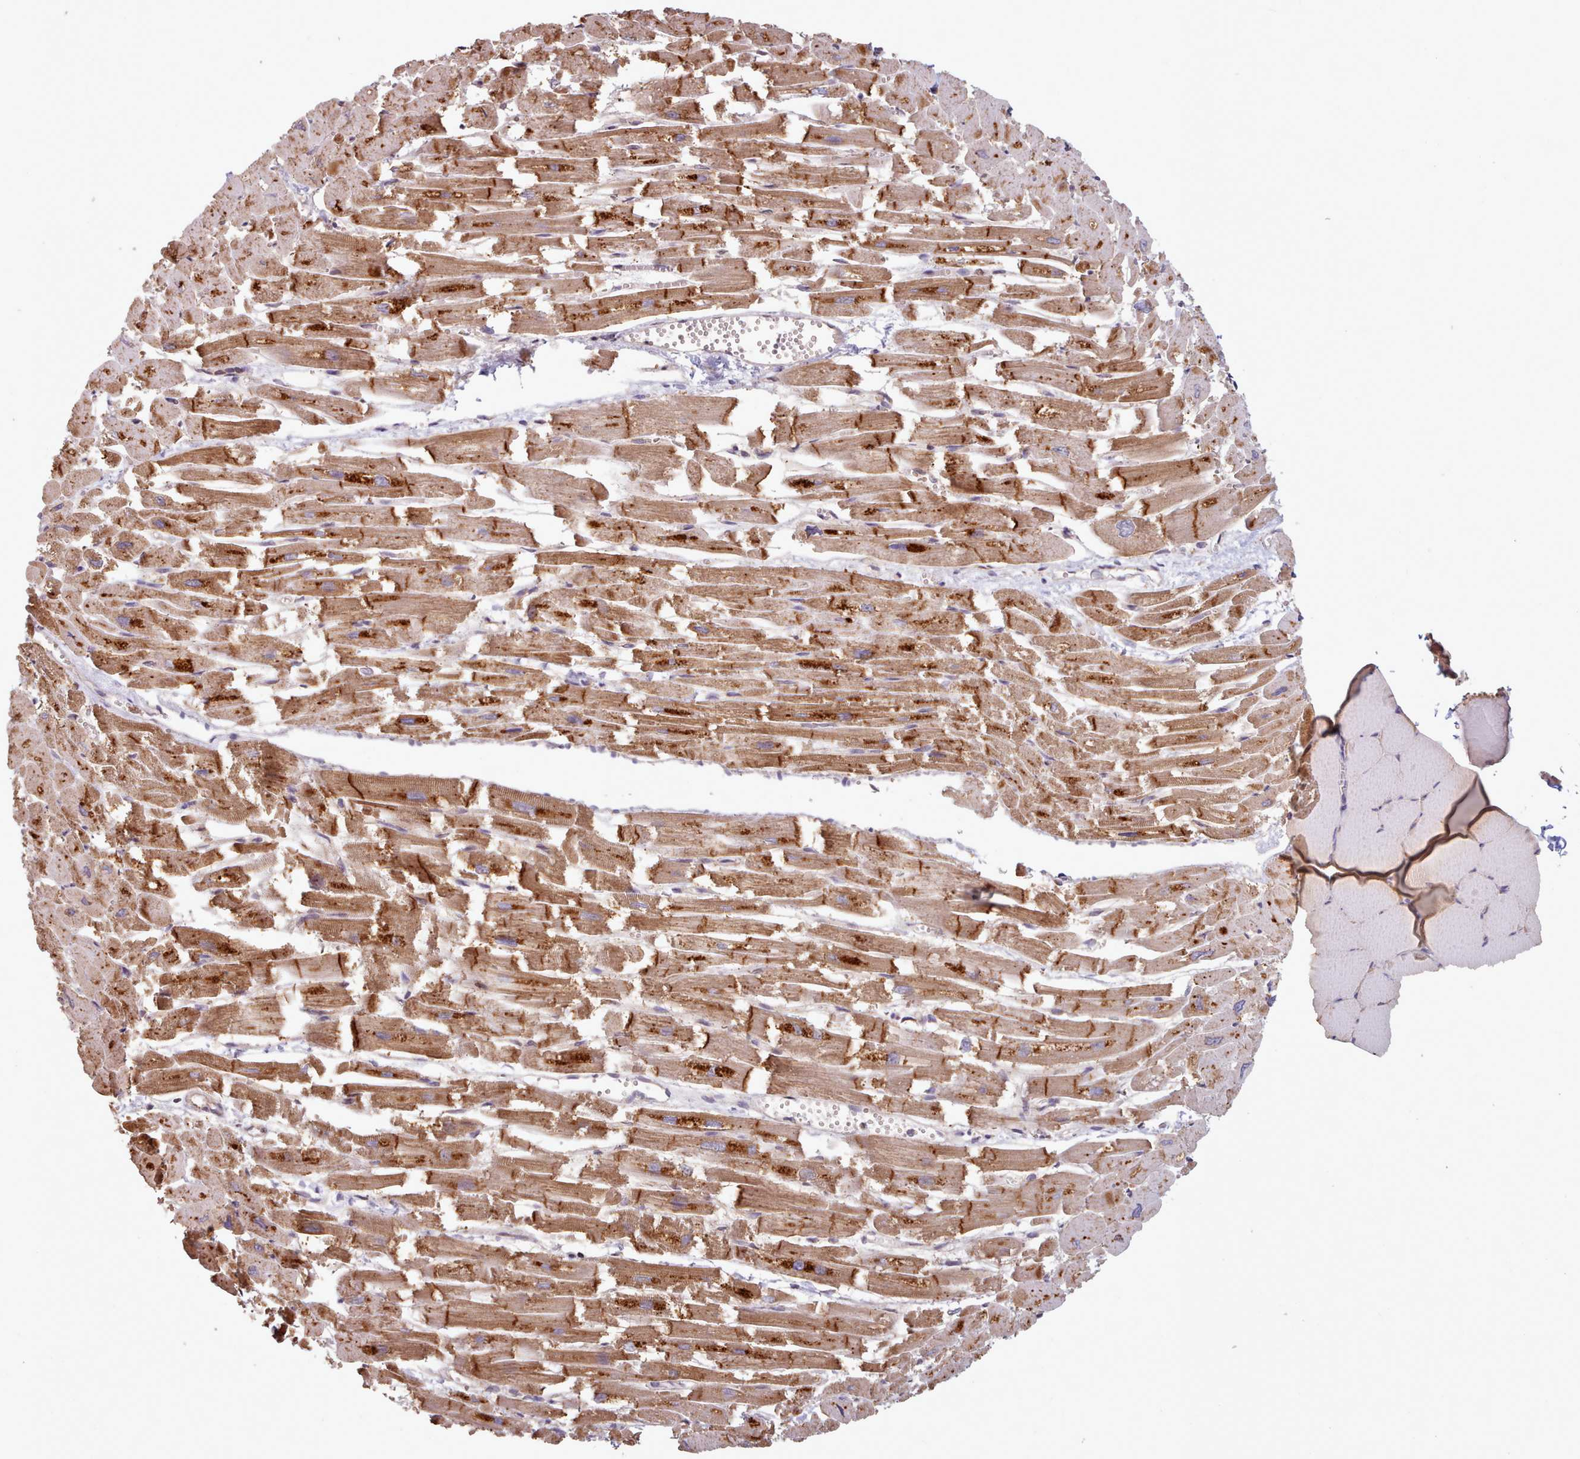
{"staining": {"intensity": "strong", "quantity": ">75%", "location": "cytoplasmic/membranous"}, "tissue": "heart muscle", "cell_type": "Cardiomyocytes", "image_type": "normal", "snomed": [{"axis": "morphology", "description": "Normal tissue, NOS"}, {"axis": "topography", "description": "Heart"}], "caption": "Immunohistochemical staining of benign heart muscle shows >75% levels of strong cytoplasmic/membranous protein expression in about >75% of cardiomyocytes. The protein of interest is shown in brown color, while the nuclei are stained blue.", "gene": "CRYBG1", "patient": {"sex": "male", "age": 54}}